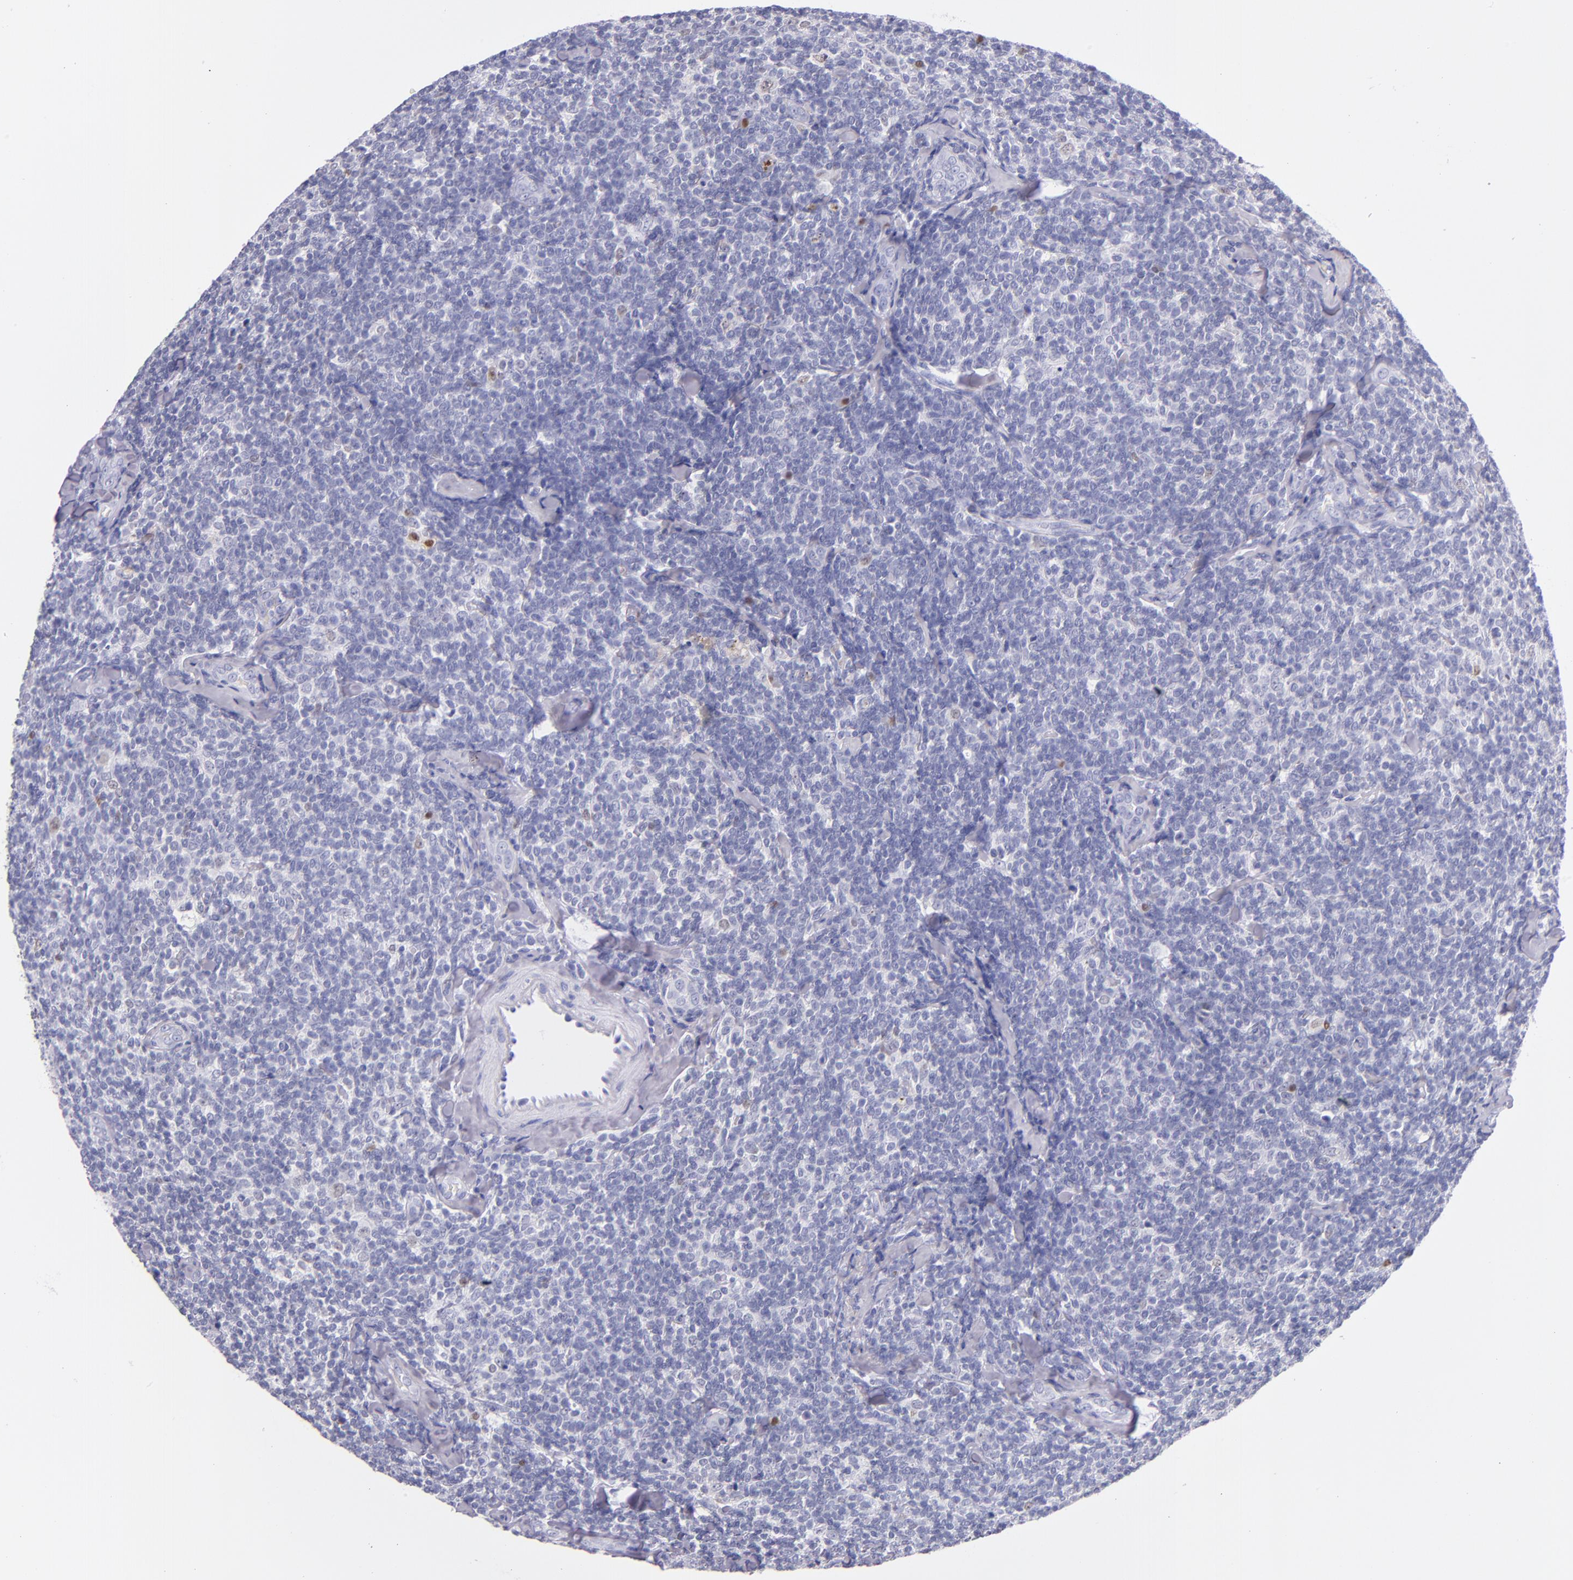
{"staining": {"intensity": "negative", "quantity": "none", "location": "none"}, "tissue": "lymphoma", "cell_type": "Tumor cells", "image_type": "cancer", "snomed": [{"axis": "morphology", "description": "Malignant lymphoma, non-Hodgkin's type, Low grade"}, {"axis": "topography", "description": "Lymph node"}], "caption": "Photomicrograph shows no protein staining in tumor cells of malignant lymphoma, non-Hodgkin's type (low-grade) tissue. (DAB (3,3'-diaminobenzidine) IHC visualized using brightfield microscopy, high magnification).", "gene": "IRF4", "patient": {"sex": "female", "age": 56}}